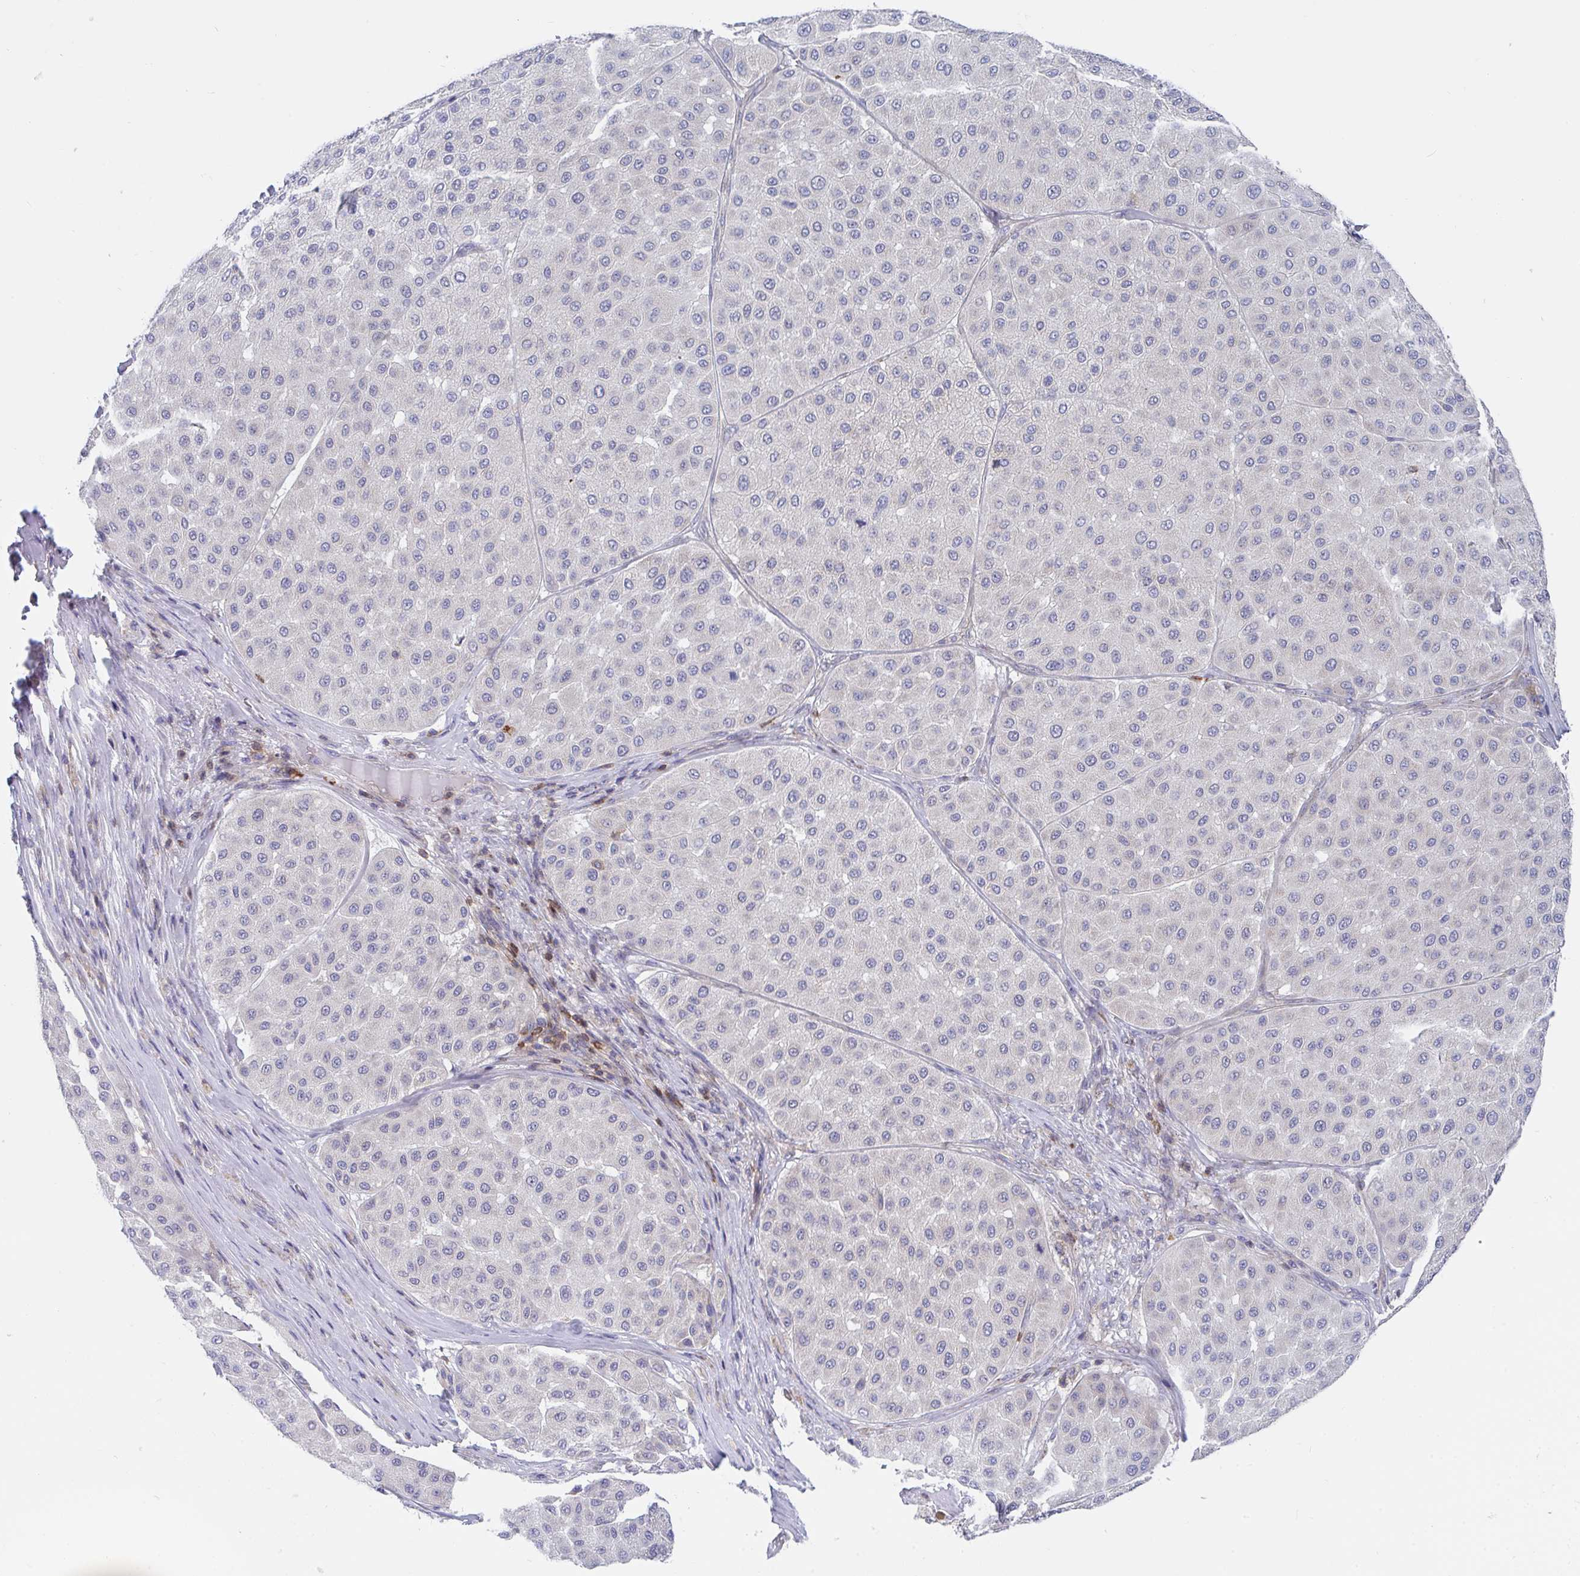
{"staining": {"intensity": "weak", "quantity": "<25%", "location": "cytoplasmic/membranous"}, "tissue": "melanoma", "cell_type": "Tumor cells", "image_type": "cancer", "snomed": [{"axis": "morphology", "description": "Malignant melanoma, Metastatic site"}, {"axis": "topography", "description": "Smooth muscle"}], "caption": "This is a image of IHC staining of malignant melanoma (metastatic site), which shows no expression in tumor cells.", "gene": "FRMD3", "patient": {"sex": "male", "age": 41}}